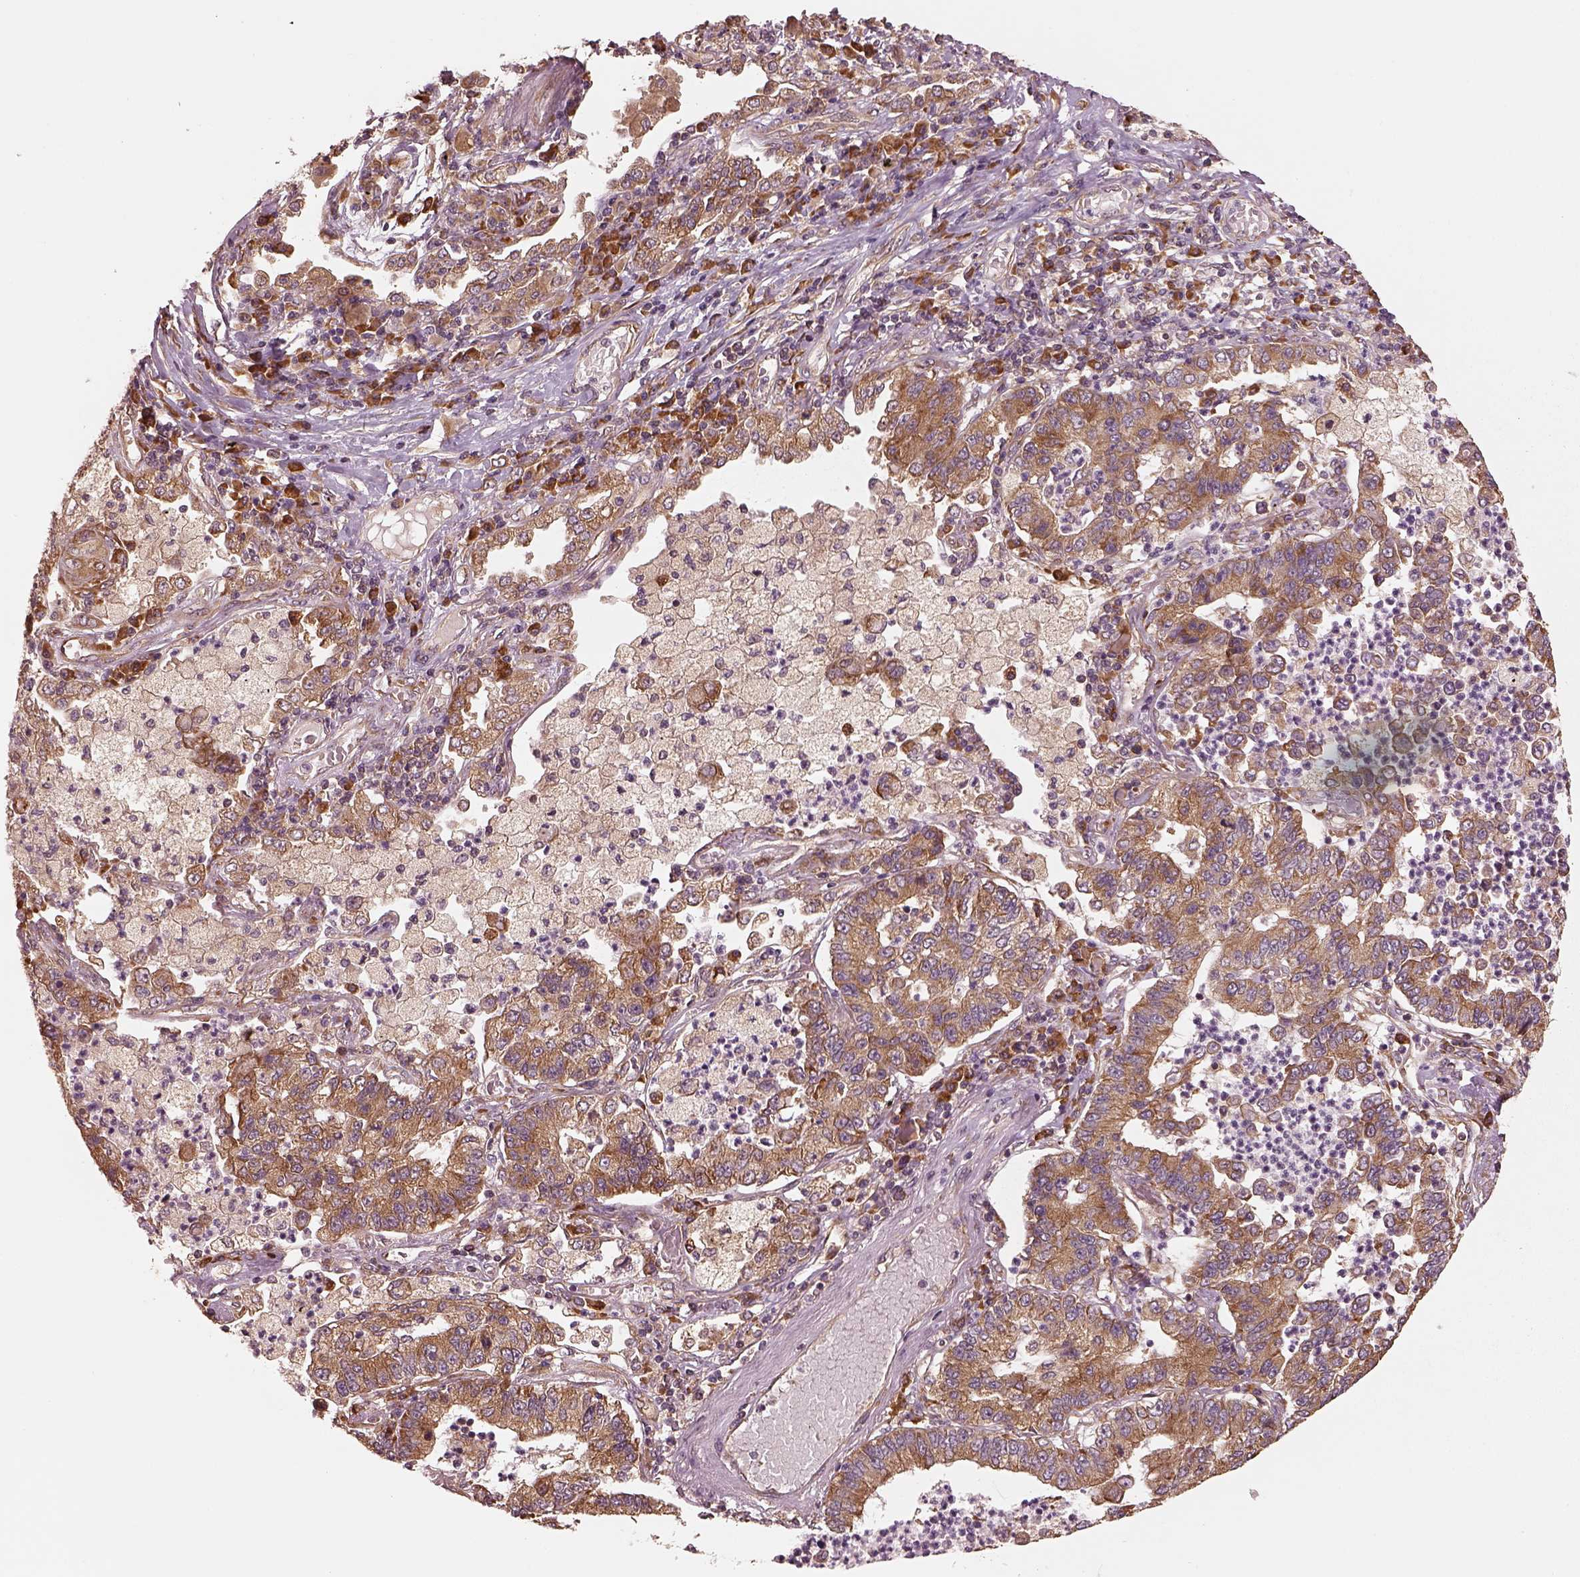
{"staining": {"intensity": "moderate", "quantity": ">75%", "location": "cytoplasmic/membranous"}, "tissue": "lung cancer", "cell_type": "Tumor cells", "image_type": "cancer", "snomed": [{"axis": "morphology", "description": "Adenocarcinoma, NOS"}, {"axis": "topography", "description": "Lung"}], "caption": "Immunohistochemical staining of adenocarcinoma (lung) demonstrates medium levels of moderate cytoplasmic/membranous protein staining in approximately >75% of tumor cells. The staining was performed using DAB (3,3'-diaminobenzidine) to visualize the protein expression in brown, while the nuclei were stained in blue with hematoxylin (Magnification: 20x).", "gene": "RPS5", "patient": {"sex": "female", "age": 57}}